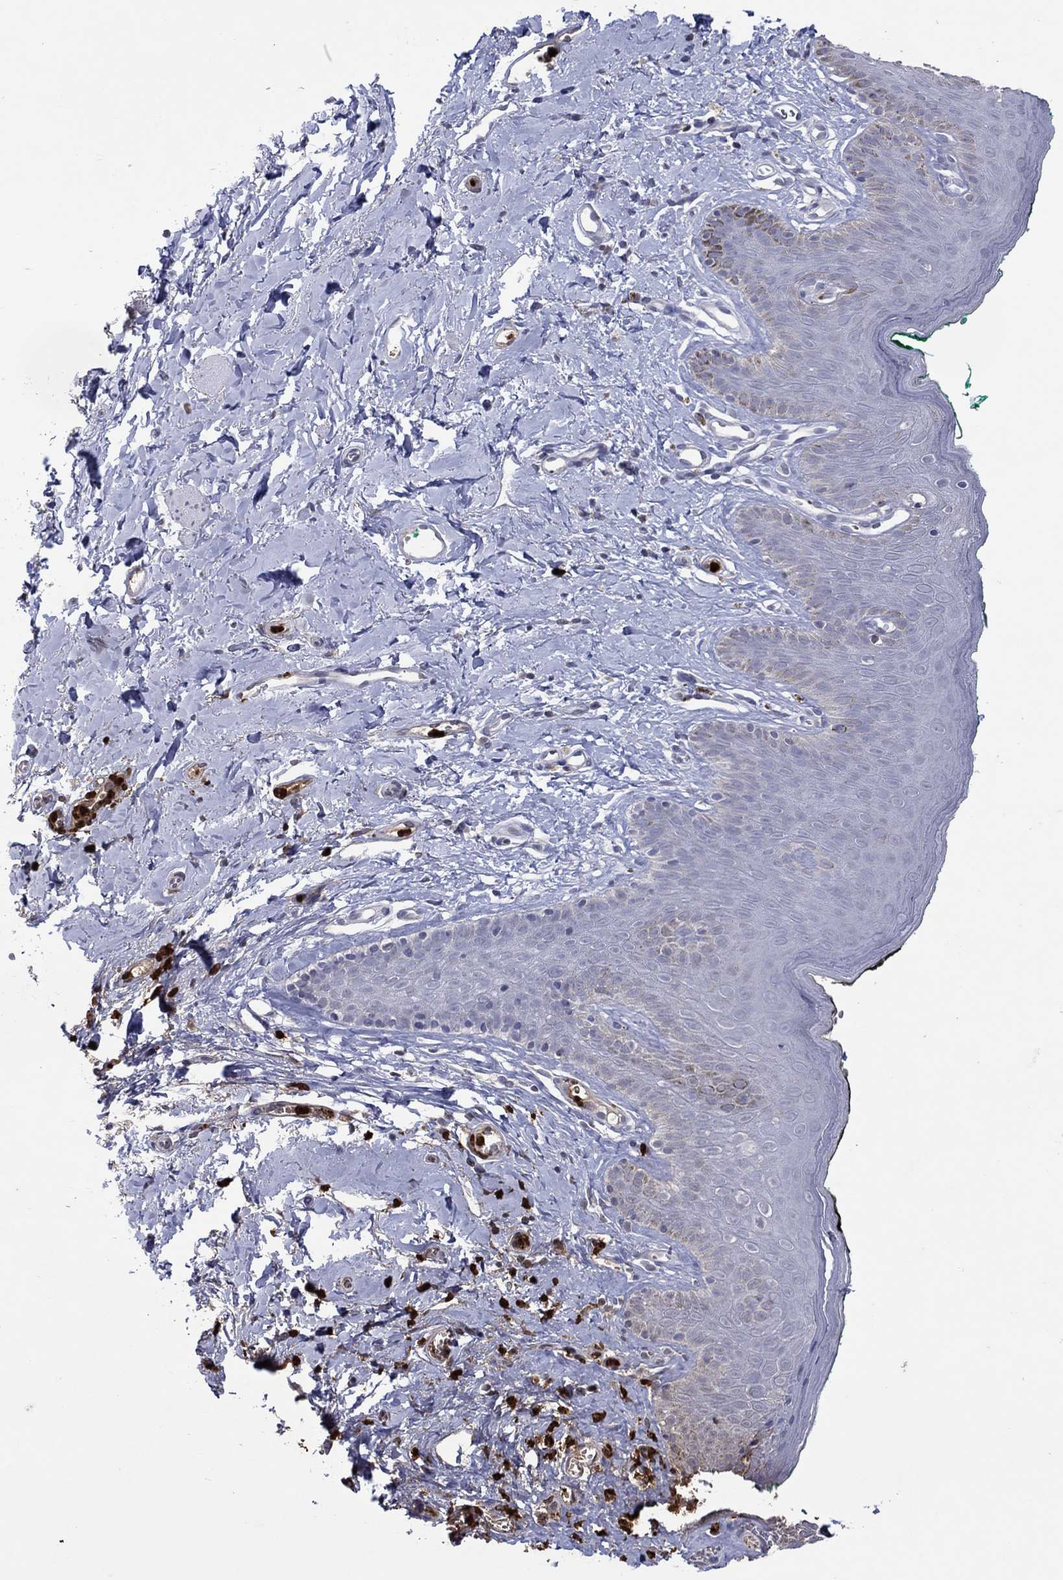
{"staining": {"intensity": "negative", "quantity": "none", "location": "none"}, "tissue": "skin", "cell_type": "Epidermal cells", "image_type": "normal", "snomed": [{"axis": "morphology", "description": "Normal tissue, NOS"}, {"axis": "topography", "description": "Vulva"}], "caption": "Normal skin was stained to show a protein in brown. There is no significant positivity in epidermal cells.", "gene": "CCL5", "patient": {"sex": "female", "age": 66}}